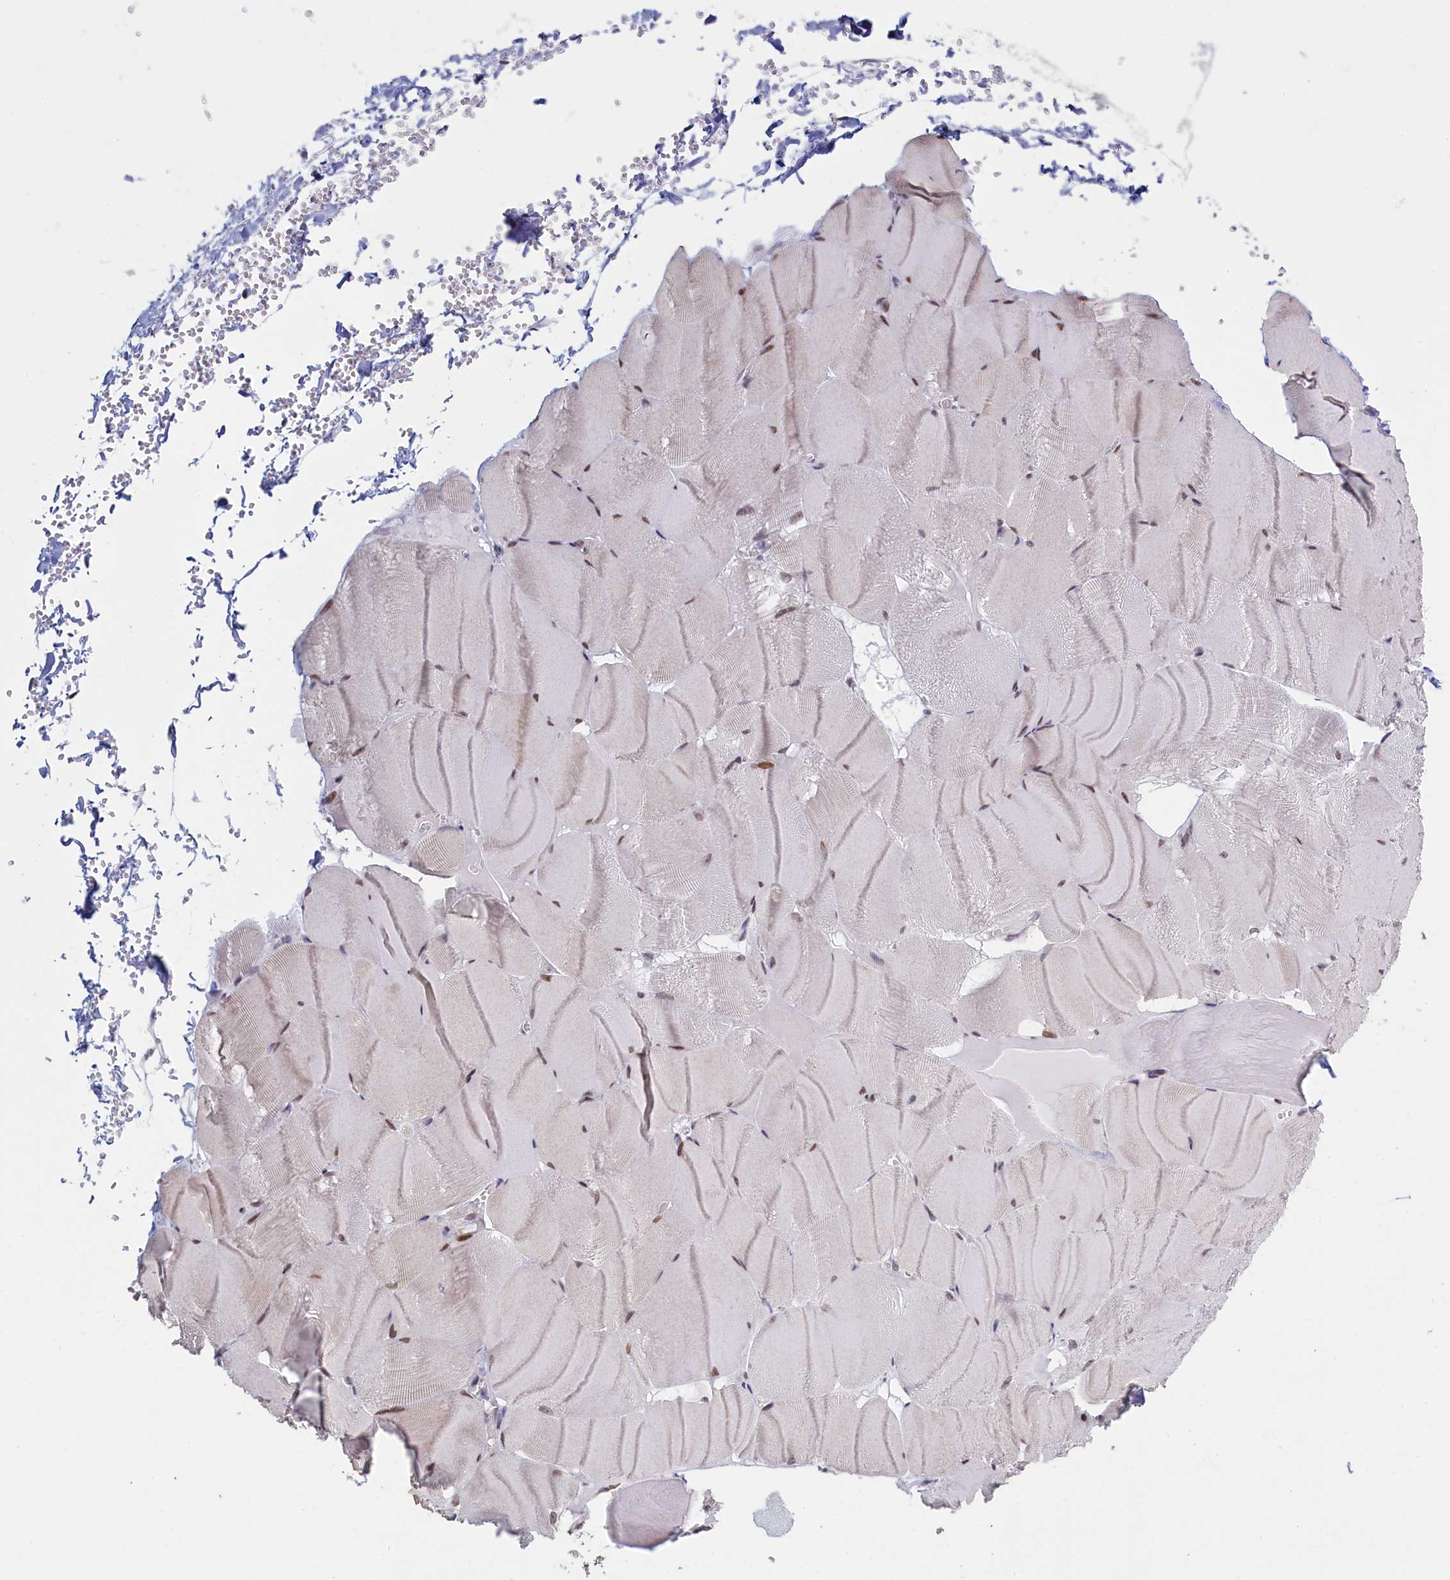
{"staining": {"intensity": "moderate", "quantity": "25%-75%", "location": "nuclear"}, "tissue": "skeletal muscle", "cell_type": "Myocytes", "image_type": "normal", "snomed": [{"axis": "morphology", "description": "Normal tissue, NOS"}, {"axis": "morphology", "description": "Basal cell carcinoma"}, {"axis": "topography", "description": "Skeletal muscle"}], "caption": "Protein positivity by immunohistochemistry (IHC) demonstrates moderate nuclear expression in approximately 25%-75% of myocytes in unremarkable skeletal muscle.", "gene": "ATF7IP2", "patient": {"sex": "female", "age": 64}}